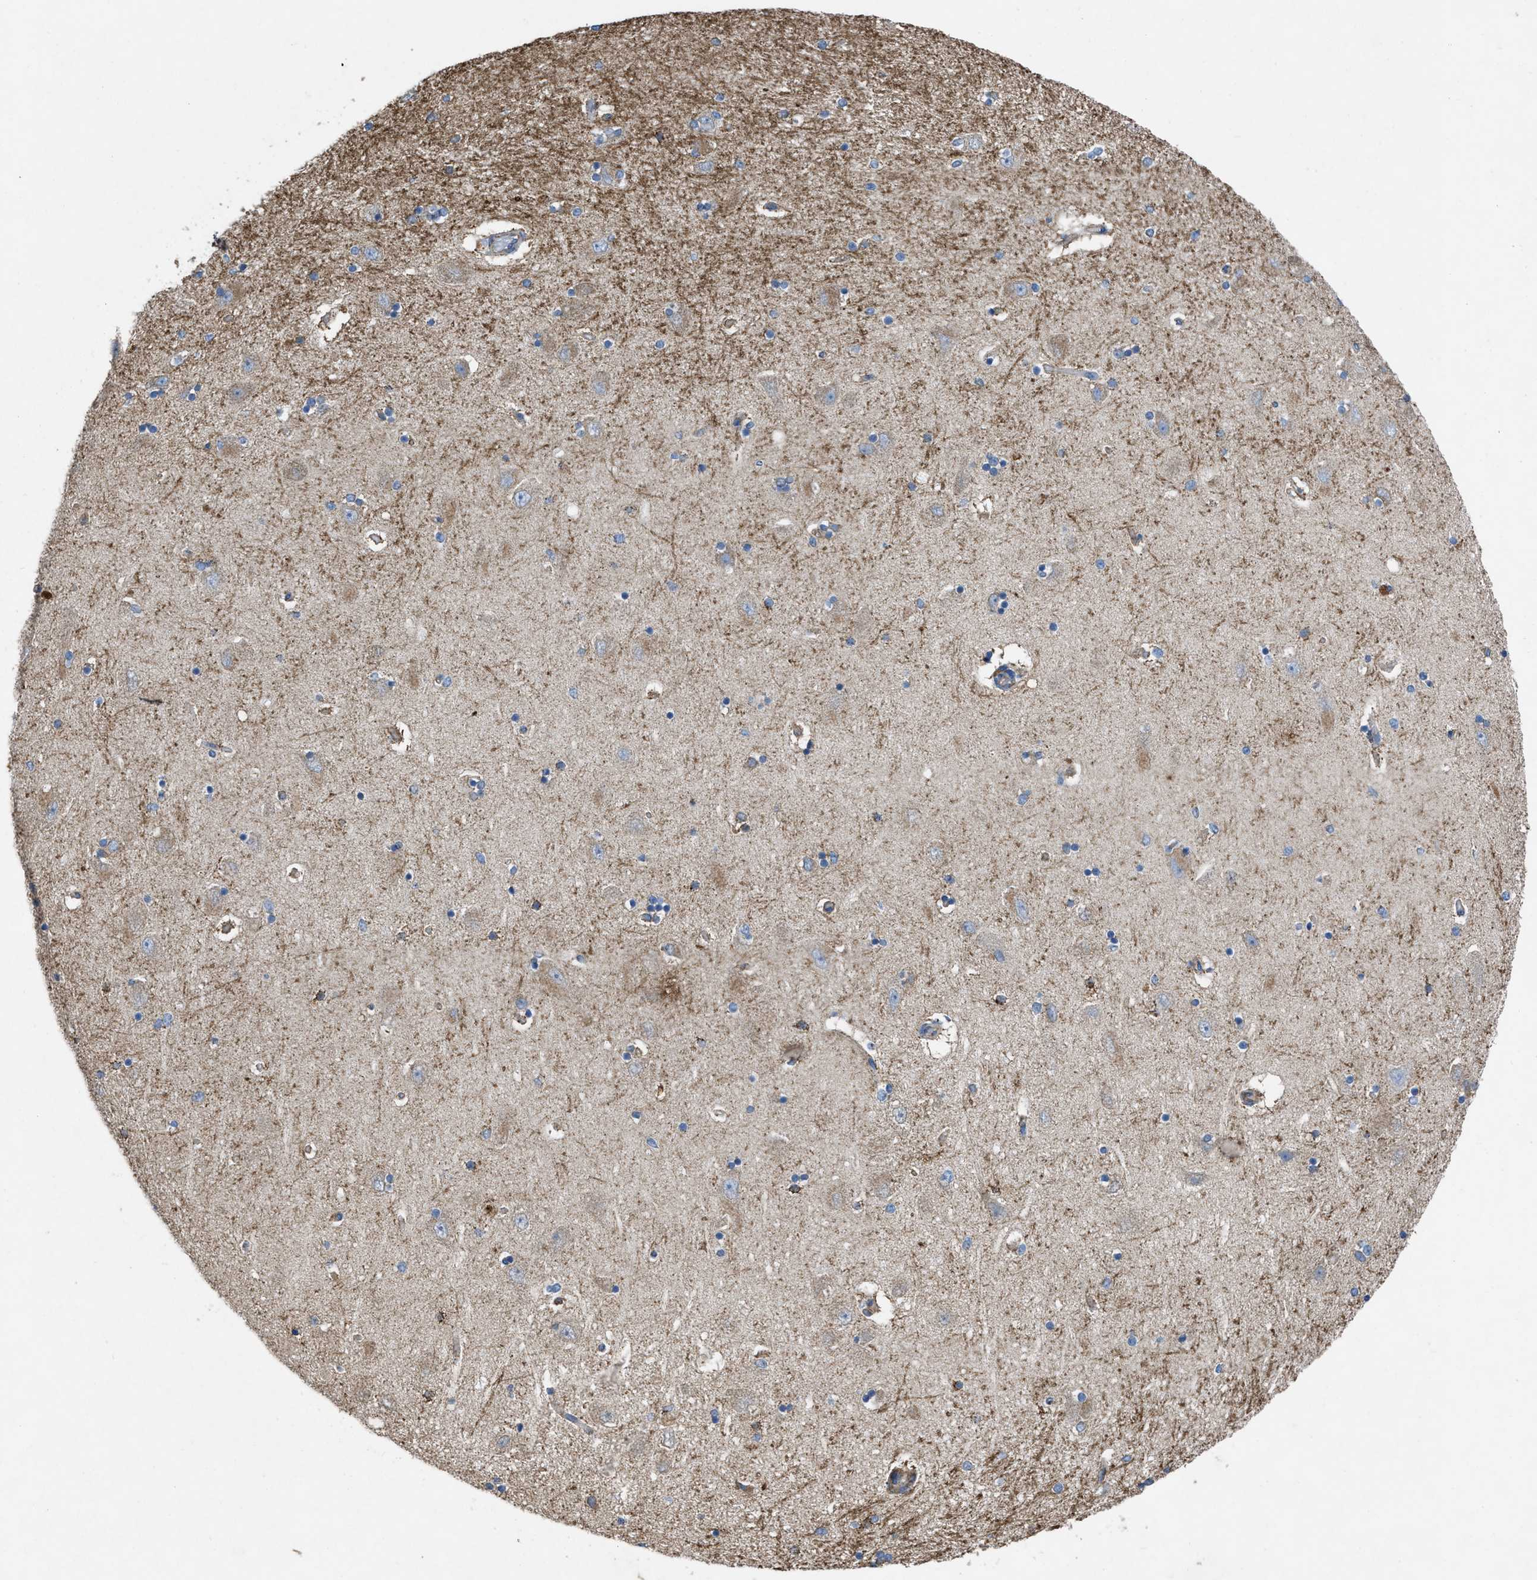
{"staining": {"intensity": "negative", "quantity": "none", "location": "none"}, "tissue": "hippocampus", "cell_type": "Glial cells", "image_type": "normal", "snomed": [{"axis": "morphology", "description": "Normal tissue, NOS"}, {"axis": "topography", "description": "Hippocampus"}], "caption": "This is an immunohistochemistry photomicrograph of benign human hippocampus. There is no staining in glial cells.", "gene": "DOLPP1", "patient": {"sex": "female", "age": 54}}